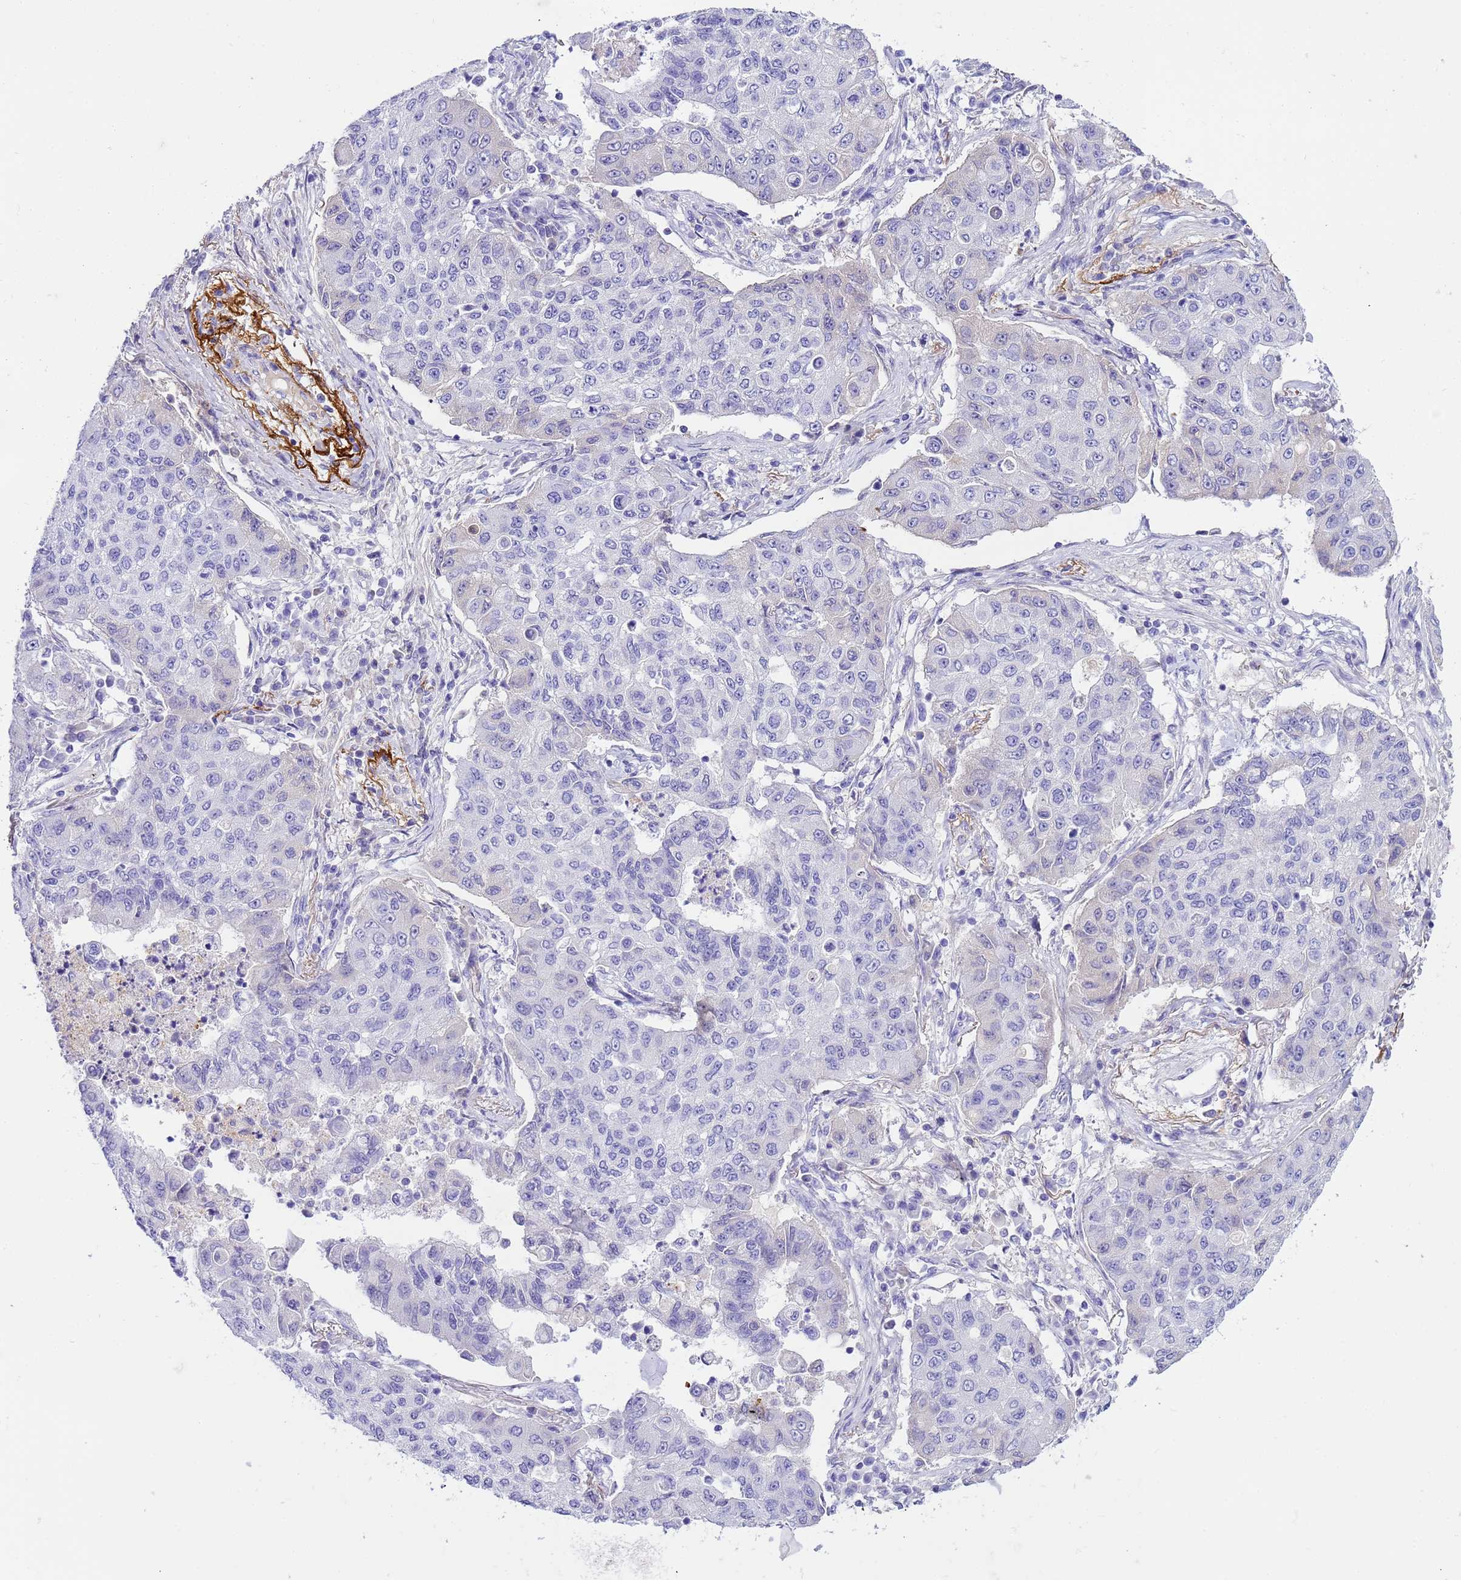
{"staining": {"intensity": "negative", "quantity": "none", "location": "none"}, "tissue": "lung cancer", "cell_type": "Tumor cells", "image_type": "cancer", "snomed": [{"axis": "morphology", "description": "Squamous cell carcinoma, NOS"}, {"axis": "topography", "description": "Lung"}], "caption": "Immunohistochemistry of lung squamous cell carcinoma shows no staining in tumor cells.", "gene": "CFHR2", "patient": {"sex": "male", "age": 74}}